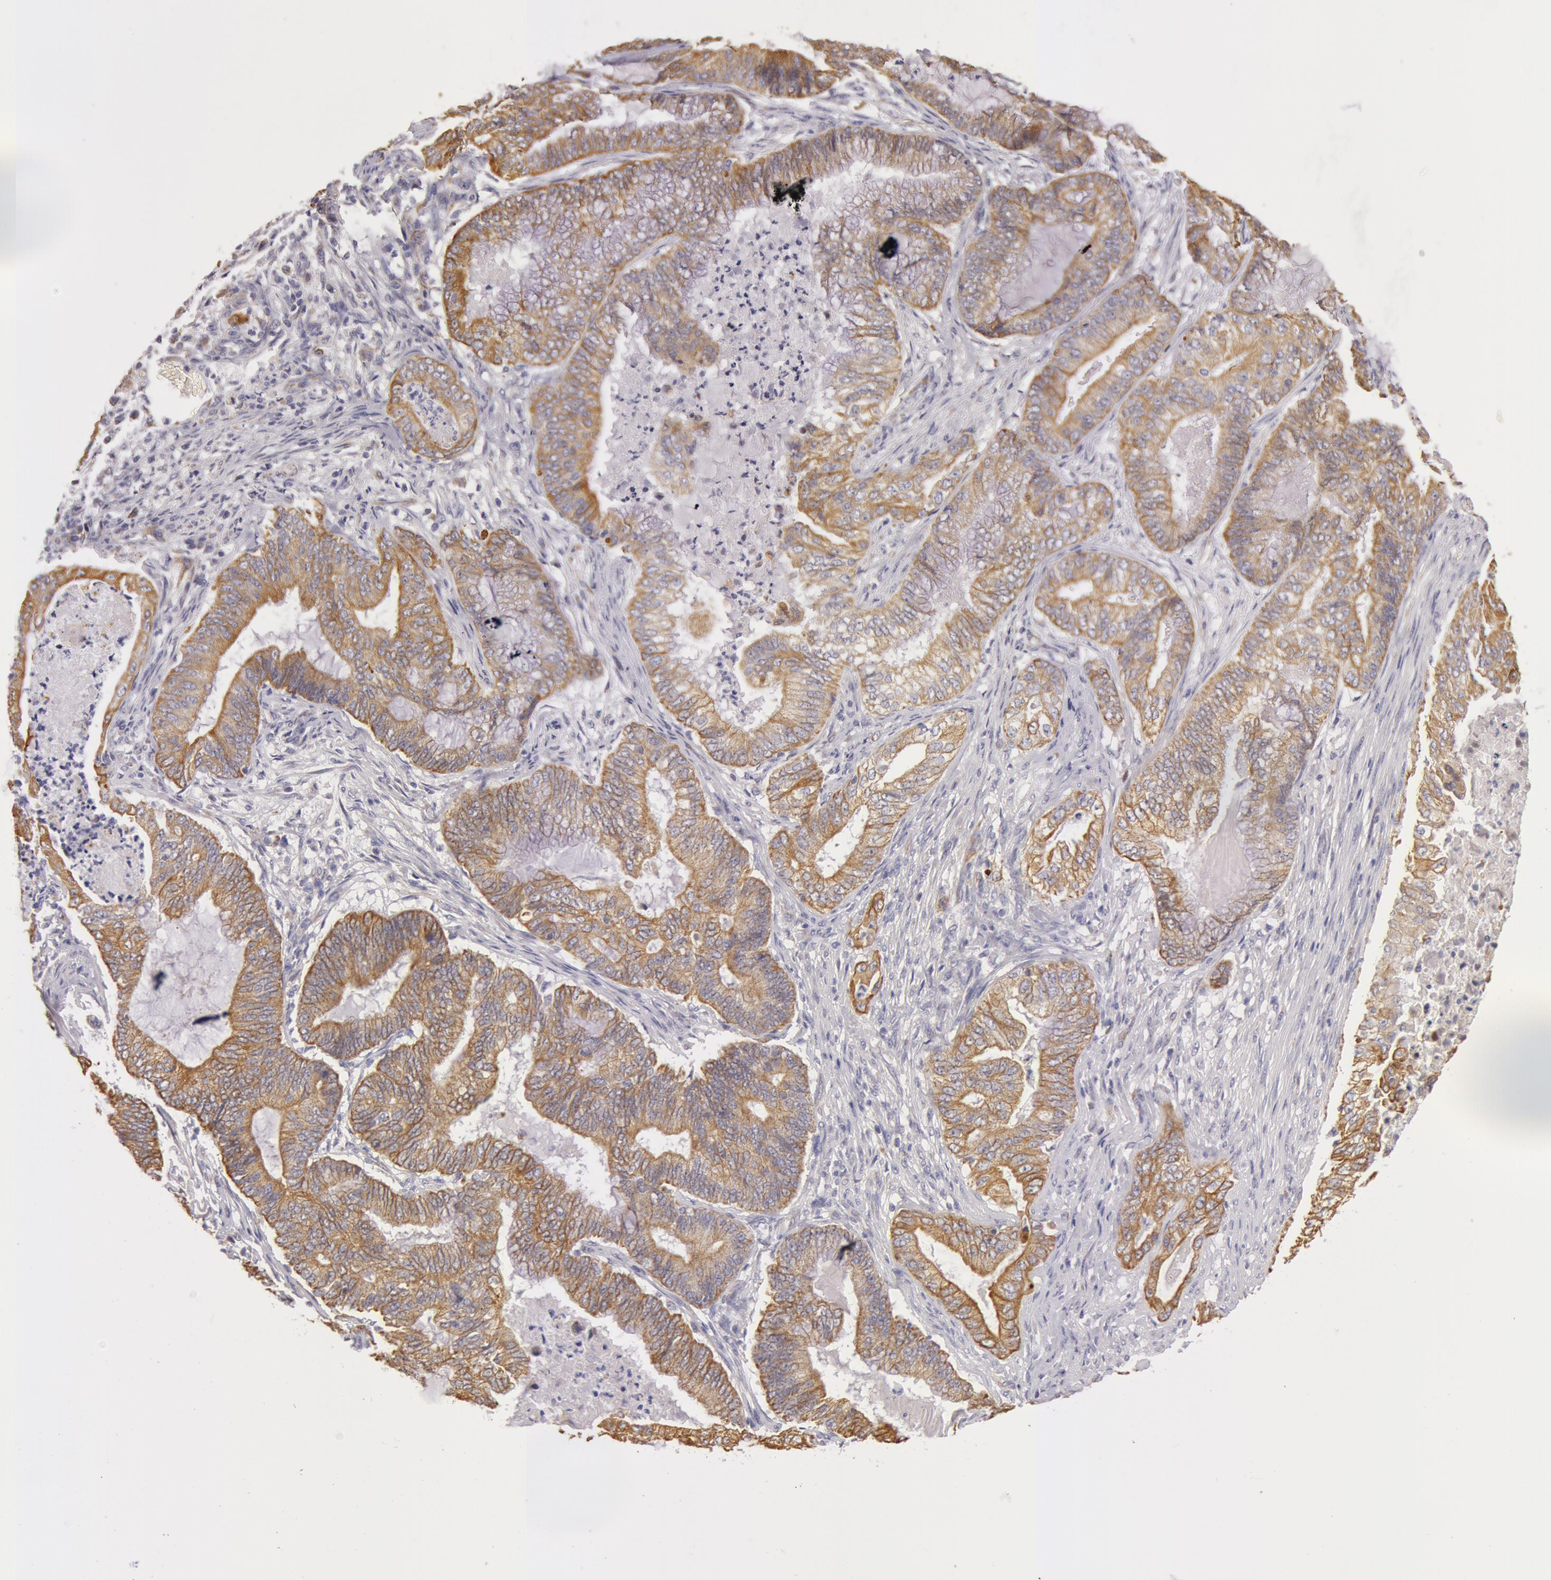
{"staining": {"intensity": "moderate", "quantity": ">75%", "location": "cytoplasmic/membranous"}, "tissue": "endometrial cancer", "cell_type": "Tumor cells", "image_type": "cancer", "snomed": [{"axis": "morphology", "description": "Adenocarcinoma, NOS"}, {"axis": "topography", "description": "Endometrium"}], "caption": "Endometrial cancer stained with a brown dye exhibits moderate cytoplasmic/membranous positive staining in approximately >75% of tumor cells.", "gene": "KRT18", "patient": {"sex": "female", "age": 63}}